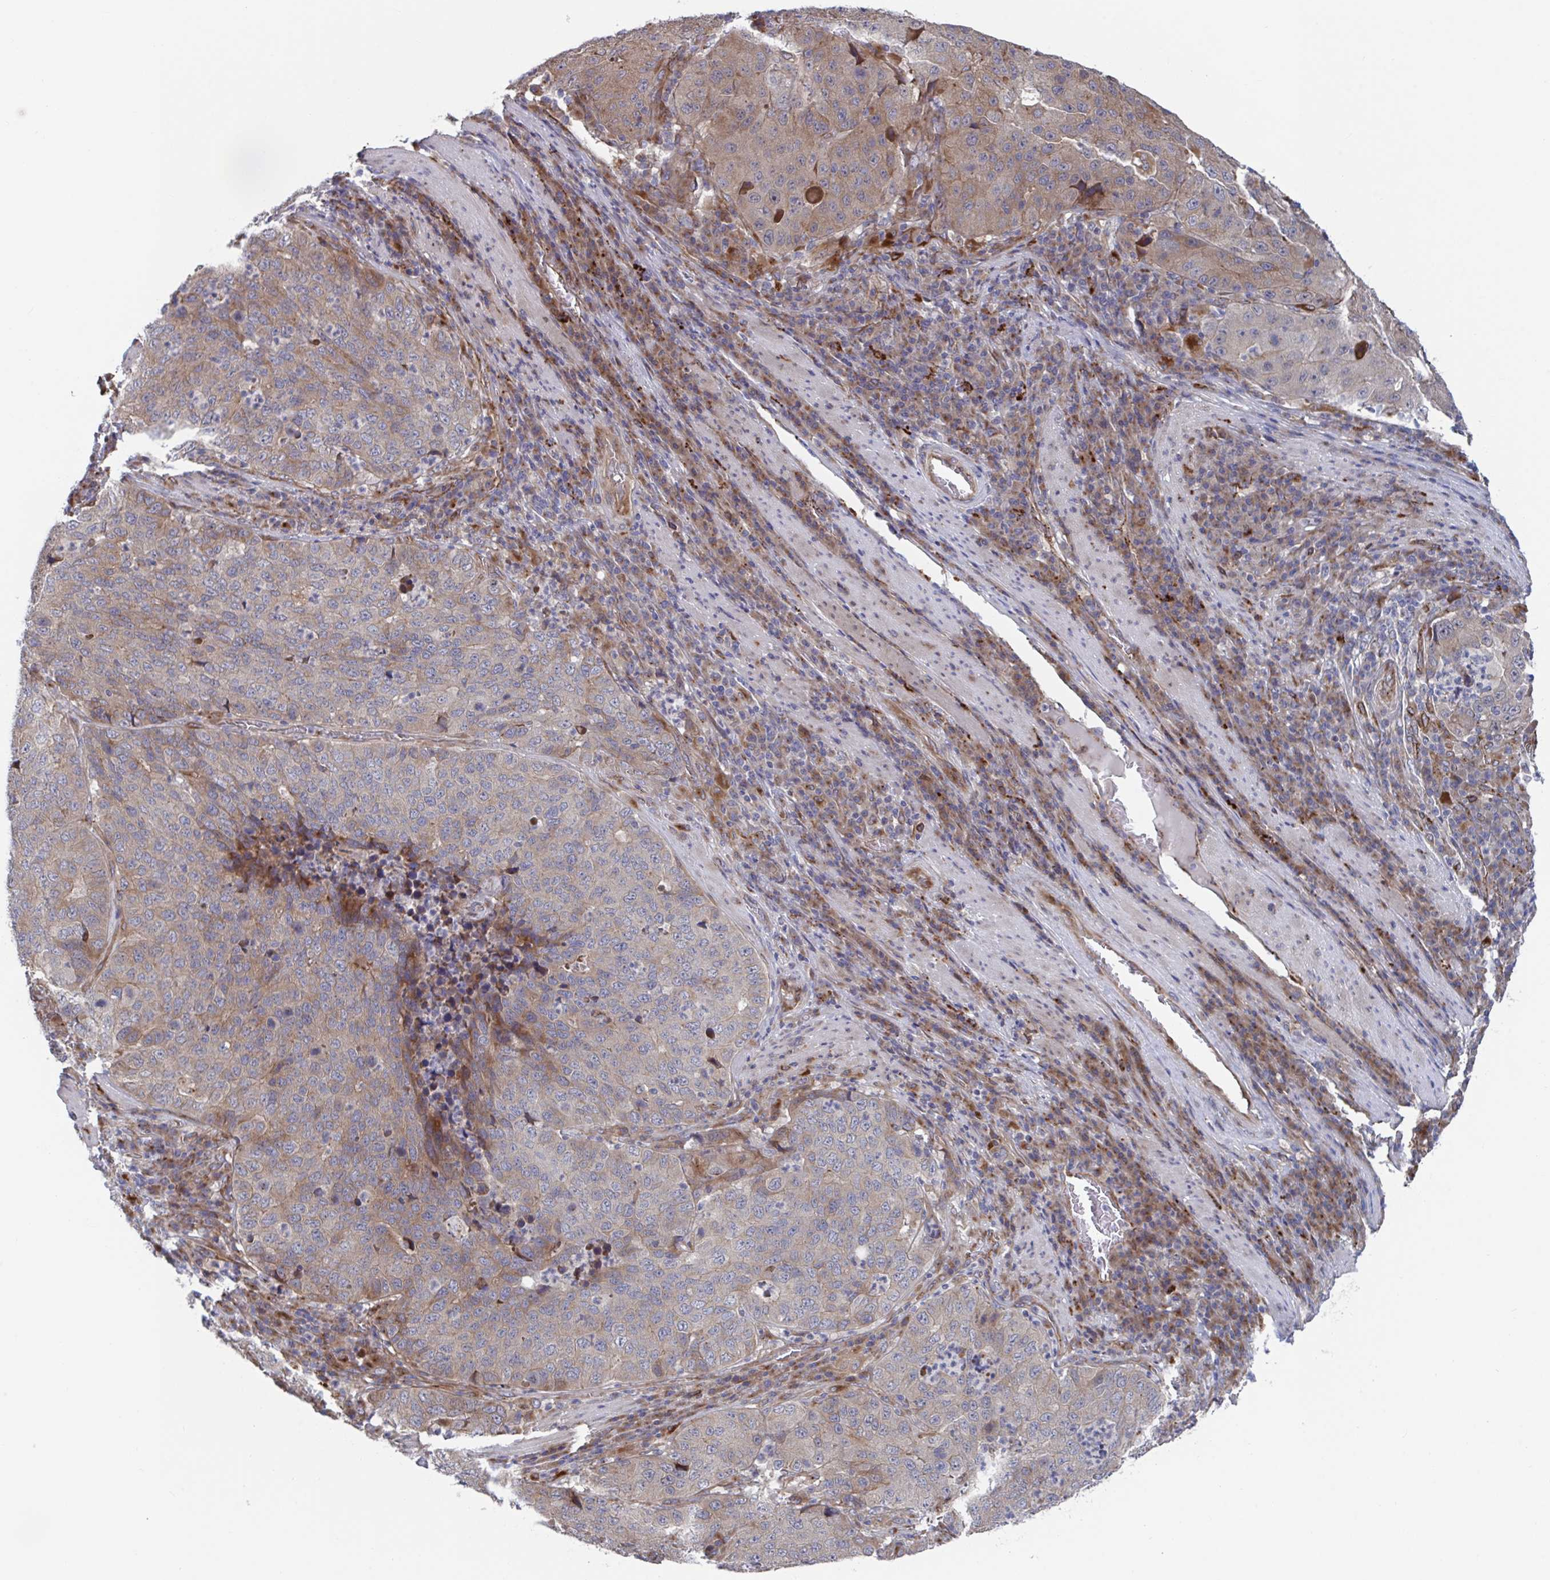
{"staining": {"intensity": "moderate", "quantity": "<25%", "location": "cytoplasmic/membranous"}, "tissue": "stomach cancer", "cell_type": "Tumor cells", "image_type": "cancer", "snomed": [{"axis": "morphology", "description": "Adenocarcinoma, NOS"}, {"axis": "topography", "description": "Stomach"}], "caption": "Stomach adenocarcinoma stained with IHC reveals moderate cytoplasmic/membranous staining in approximately <25% of tumor cells.", "gene": "FJX1", "patient": {"sex": "male", "age": 71}}